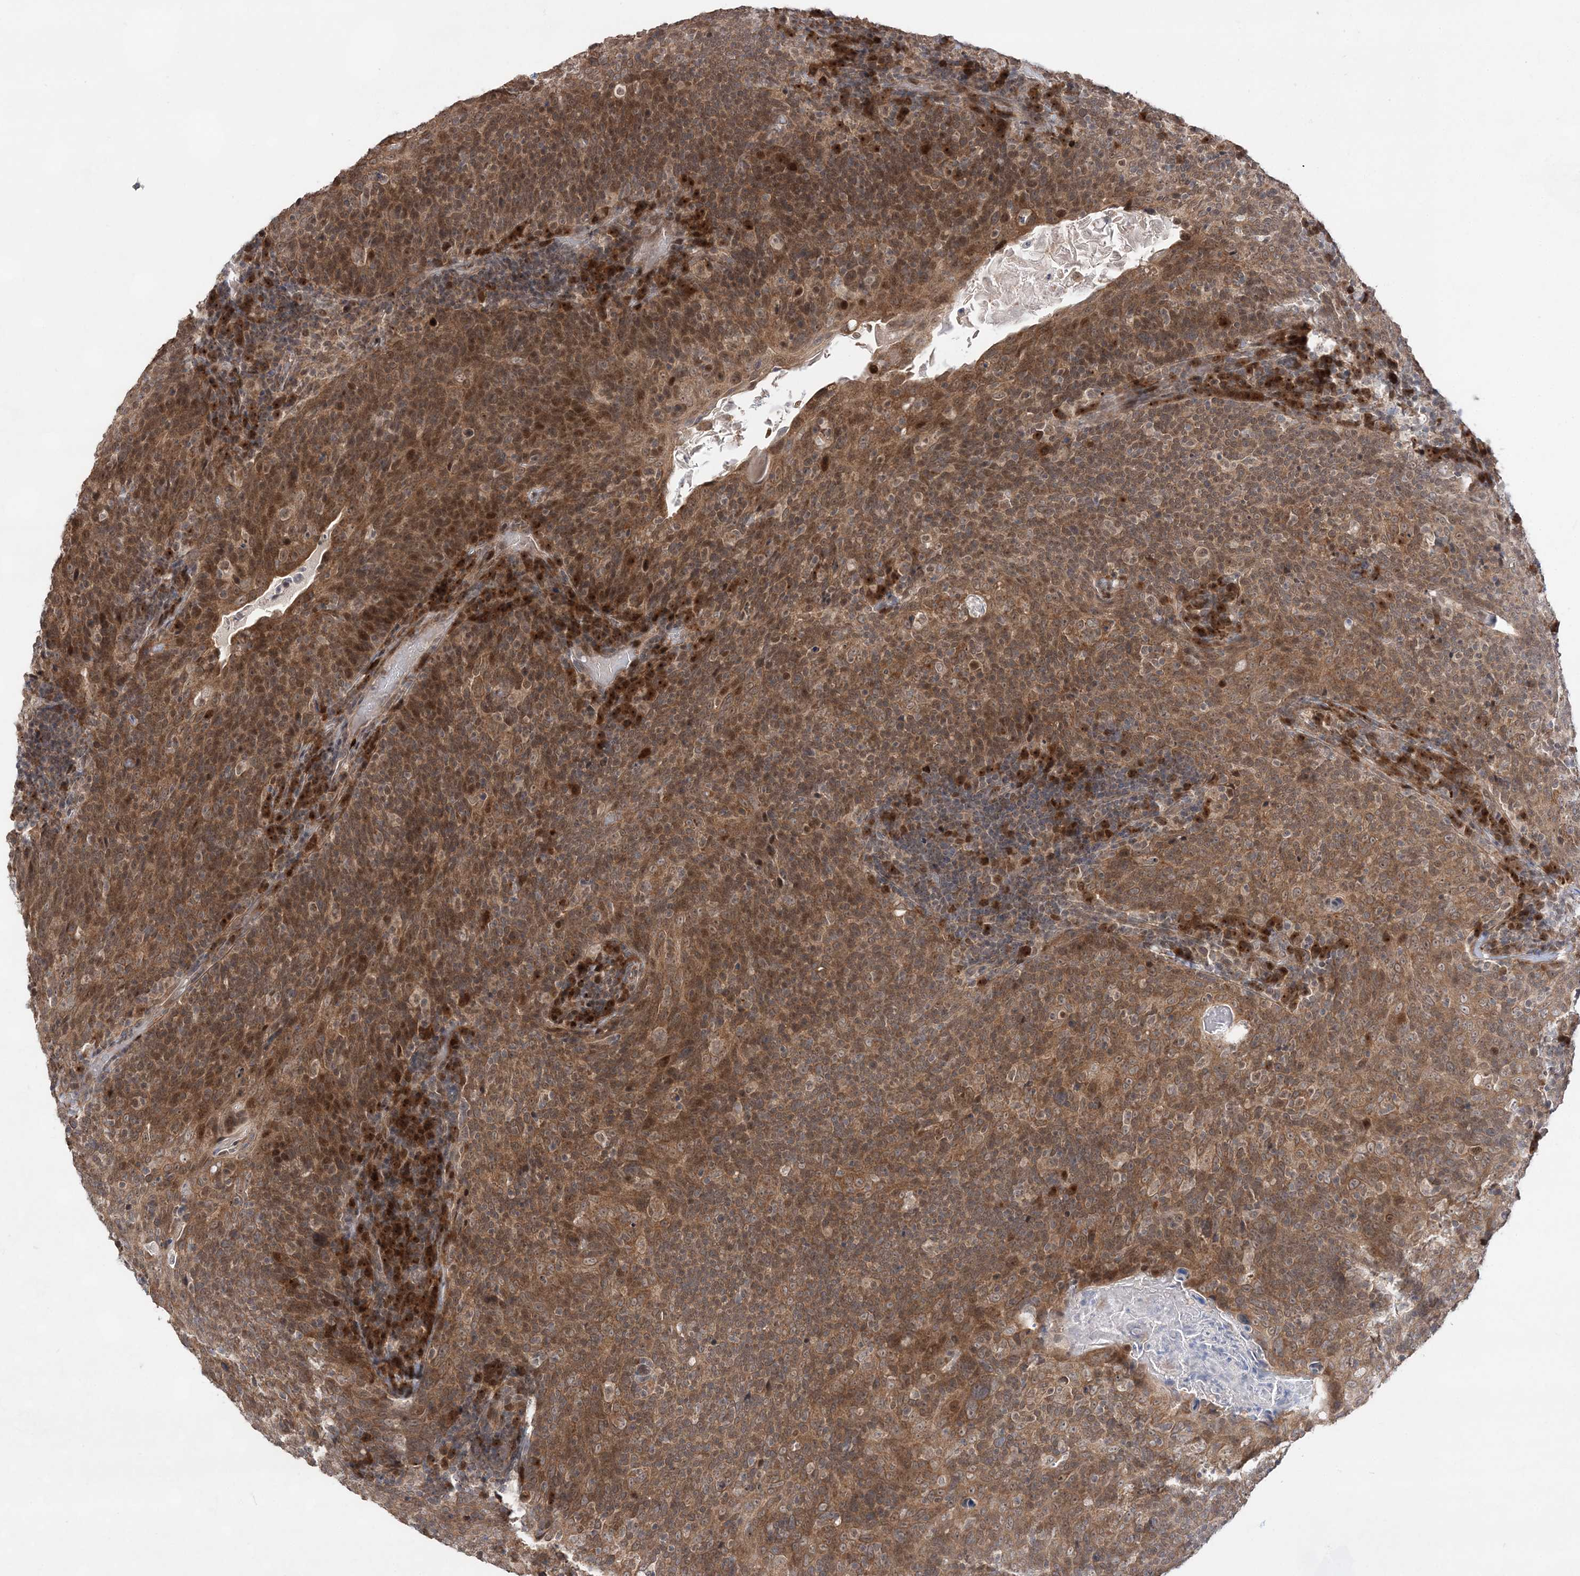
{"staining": {"intensity": "moderate", "quantity": ">75%", "location": "cytoplasmic/membranous"}, "tissue": "head and neck cancer", "cell_type": "Tumor cells", "image_type": "cancer", "snomed": [{"axis": "morphology", "description": "Squamous cell carcinoma, NOS"}, {"axis": "morphology", "description": "Squamous cell carcinoma, metastatic, NOS"}, {"axis": "topography", "description": "Lymph node"}, {"axis": "topography", "description": "Head-Neck"}], "caption": "Protein staining of head and neck metastatic squamous cell carcinoma tissue displays moderate cytoplasmic/membranous staining in approximately >75% of tumor cells.", "gene": "ANAPC15", "patient": {"sex": "male", "age": 62}}